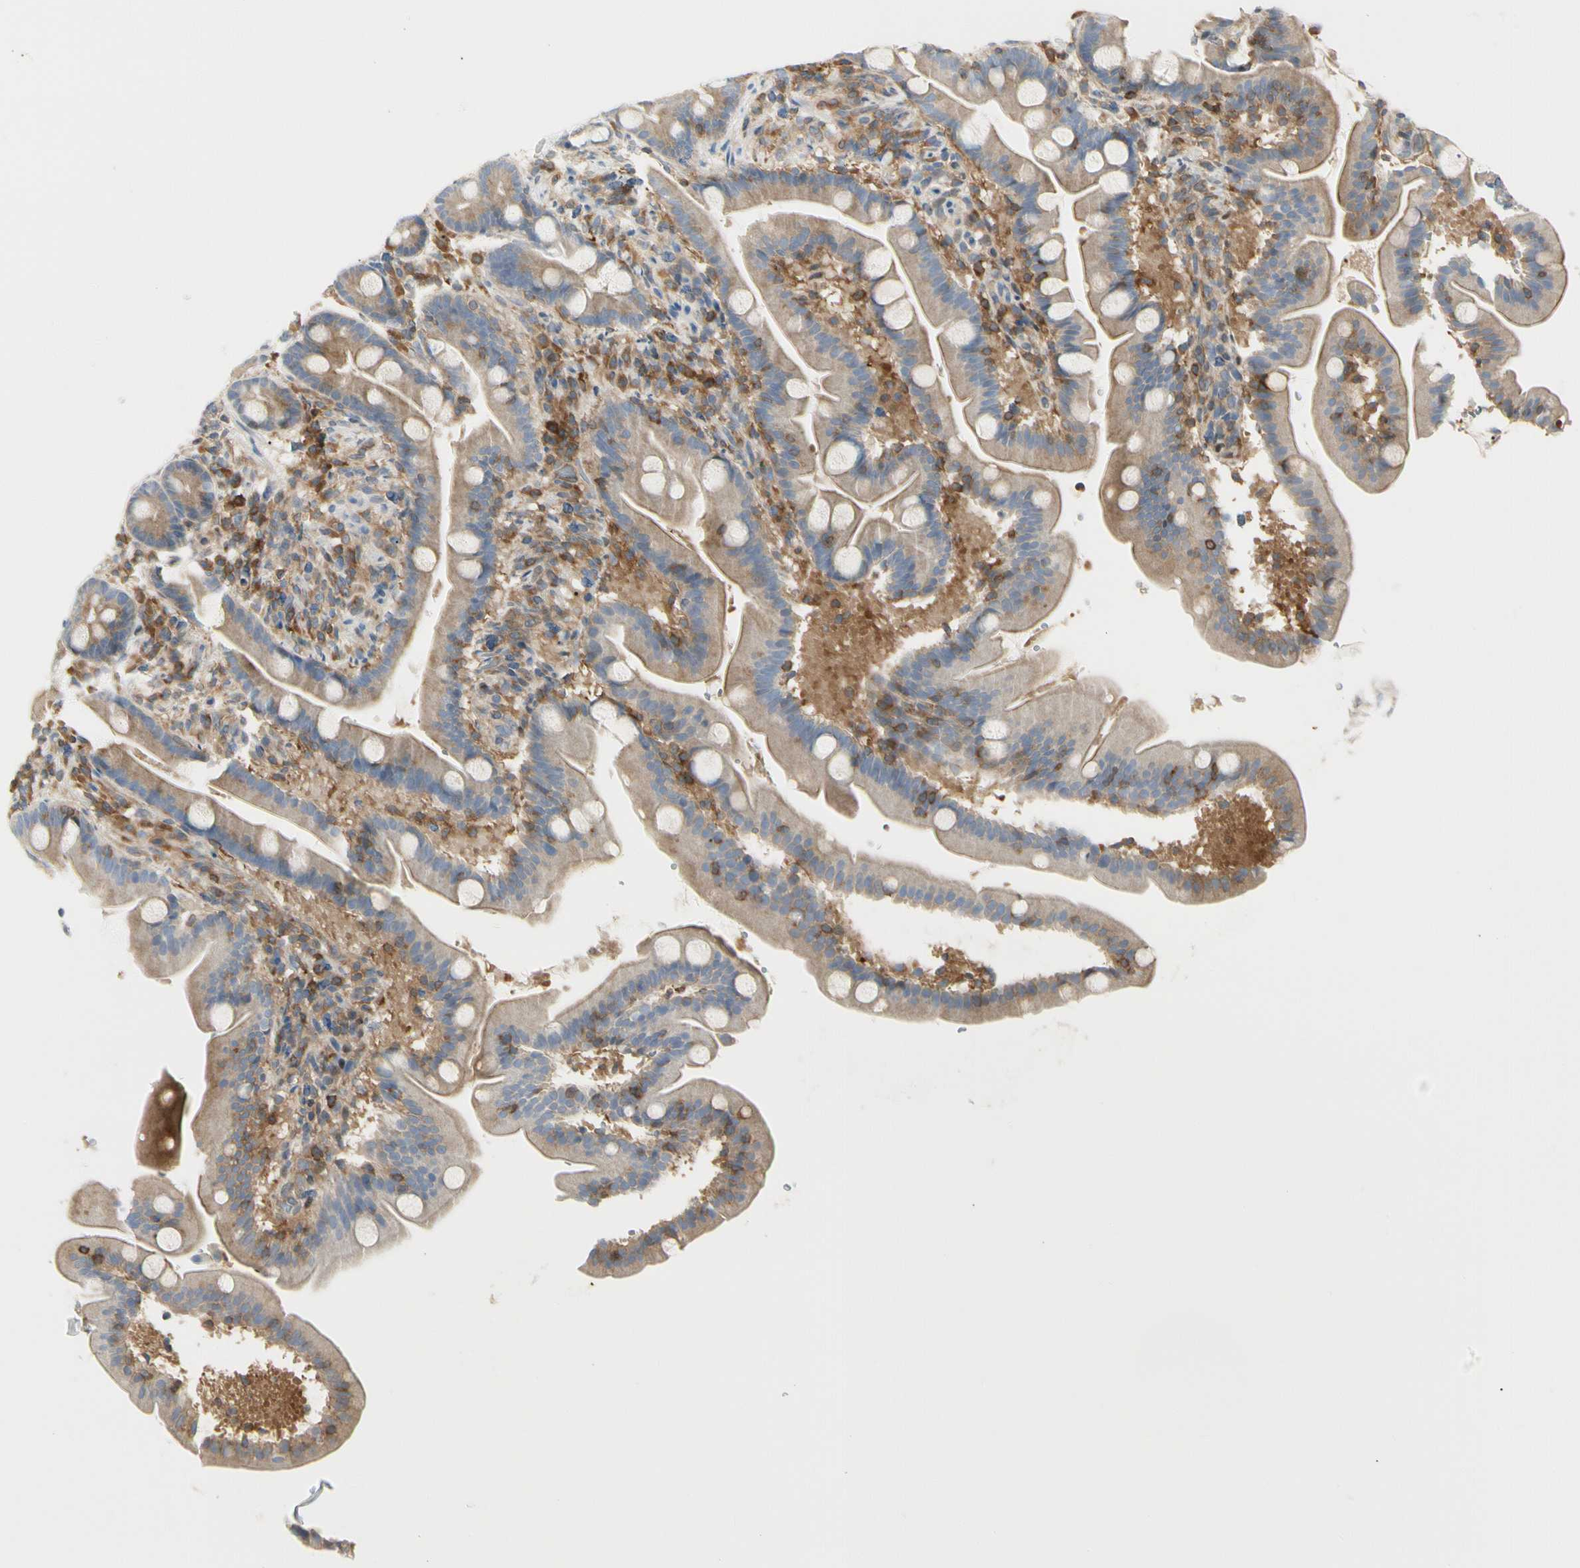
{"staining": {"intensity": "weak", "quantity": ">75%", "location": "cytoplasmic/membranous"}, "tissue": "duodenum", "cell_type": "Glandular cells", "image_type": "normal", "snomed": [{"axis": "morphology", "description": "Normal tissue, NOS"}, {"axis": "topography", "description": "Duodenum"}], "caption": "About >75% of glandular cells in unremarkable human duodenum demonstrate weak cytoplasmic/membranous protein positivity as visualized by brown immunohistochemical staining.", "gene": "NFKB2", "patient": {"sex": "male", "age": 54}}